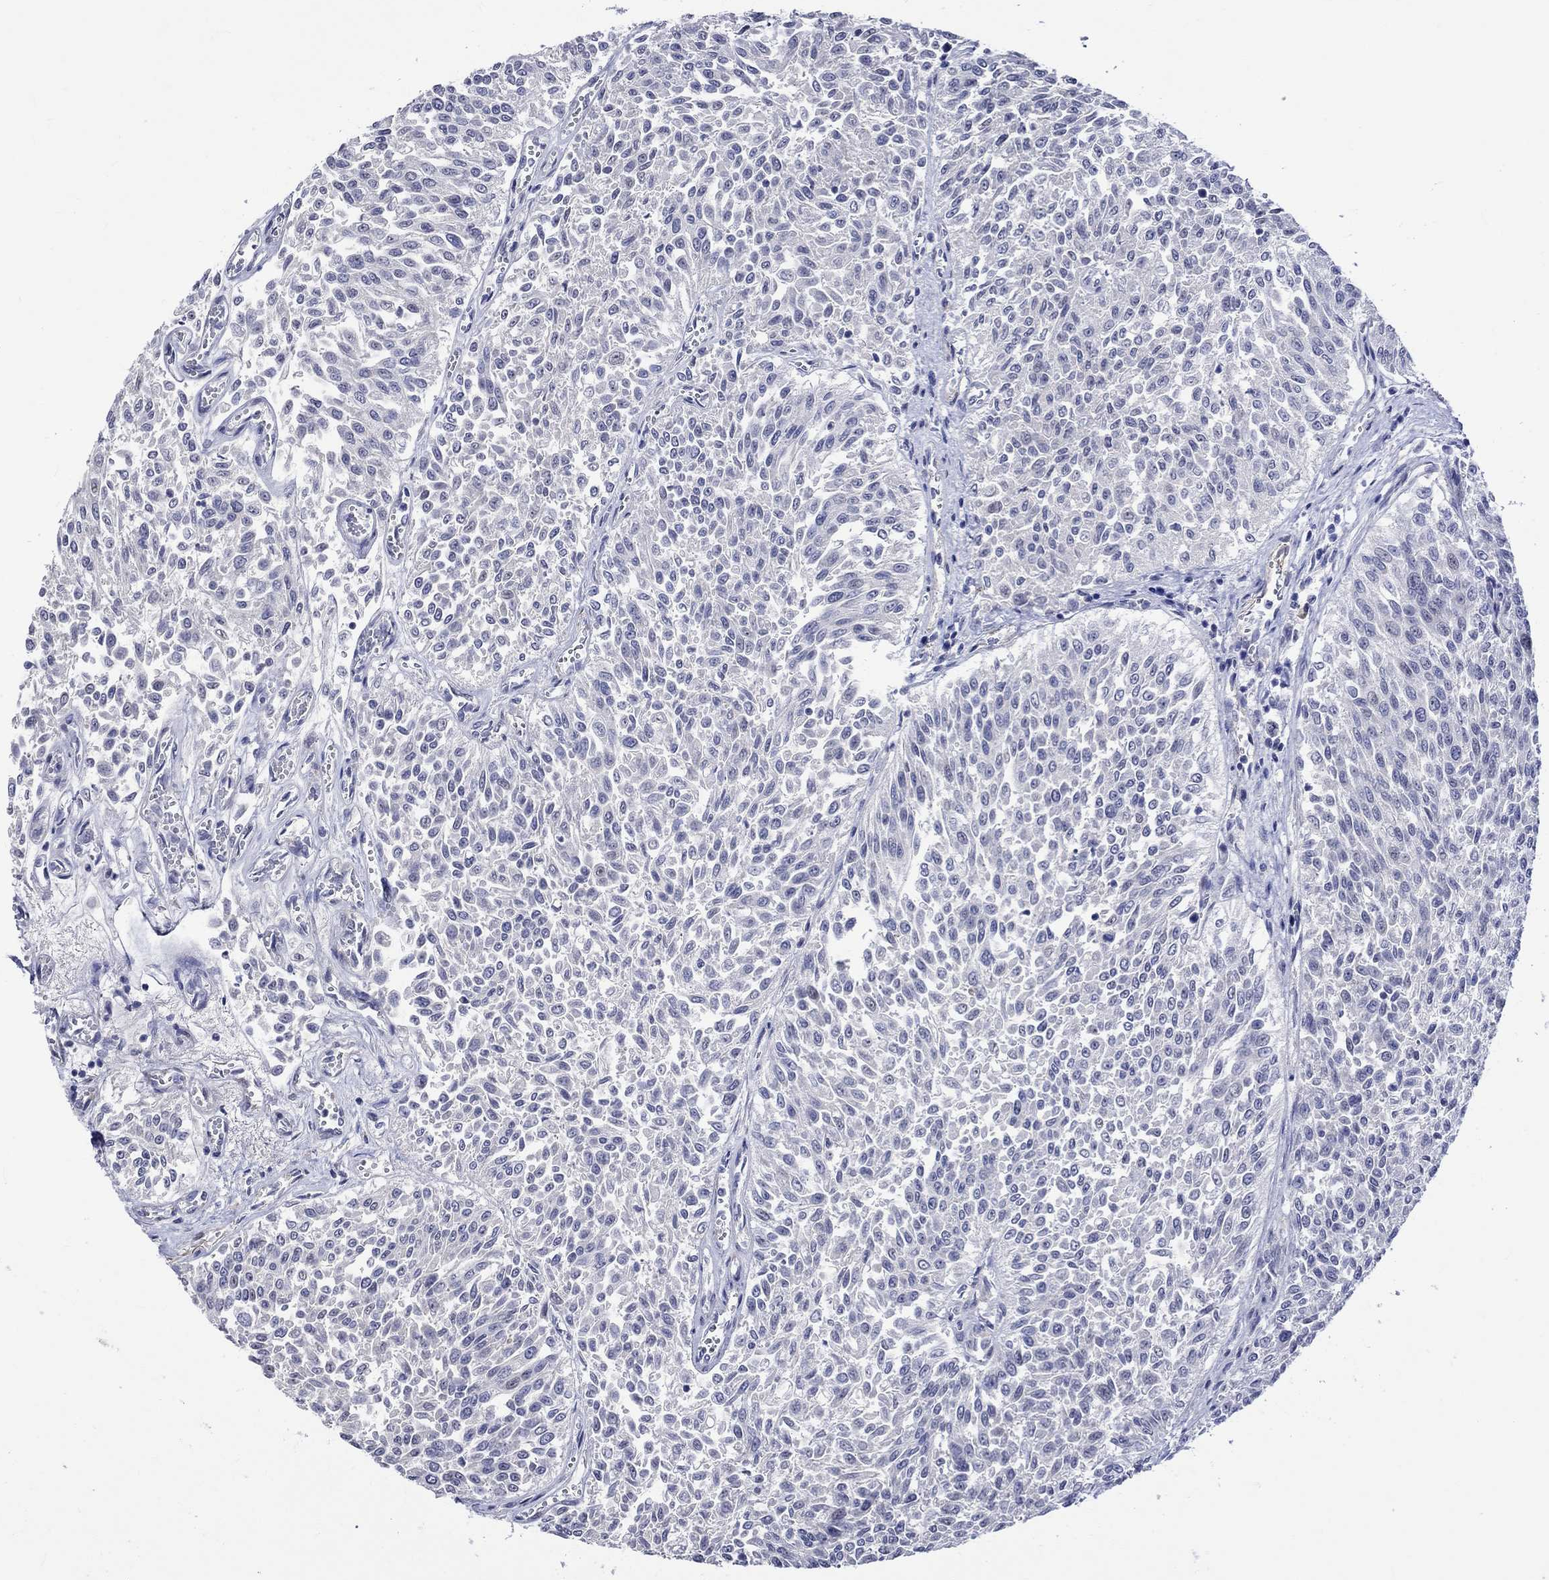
{"staining": {"intensity": "negative", "quantity": "none", "location": "none"}, "tissue": "urothelial cancer", "cell_type": "Tumor cells", "image_type": "cancer", "snomed": [{"axis": "morphology", "description": "Urothelial carcinoma, Low grade"}, {"axis": "topography", "description": "Urinary bladder"}], "caption": "An IHC image of urothelial carcinoma (low-grade) is shown. There is no staining in tumor cells of urothelial carcinoma (low-grade).", "gene": "CRYAB", "patient": {"sex": "male", "age": 78}}